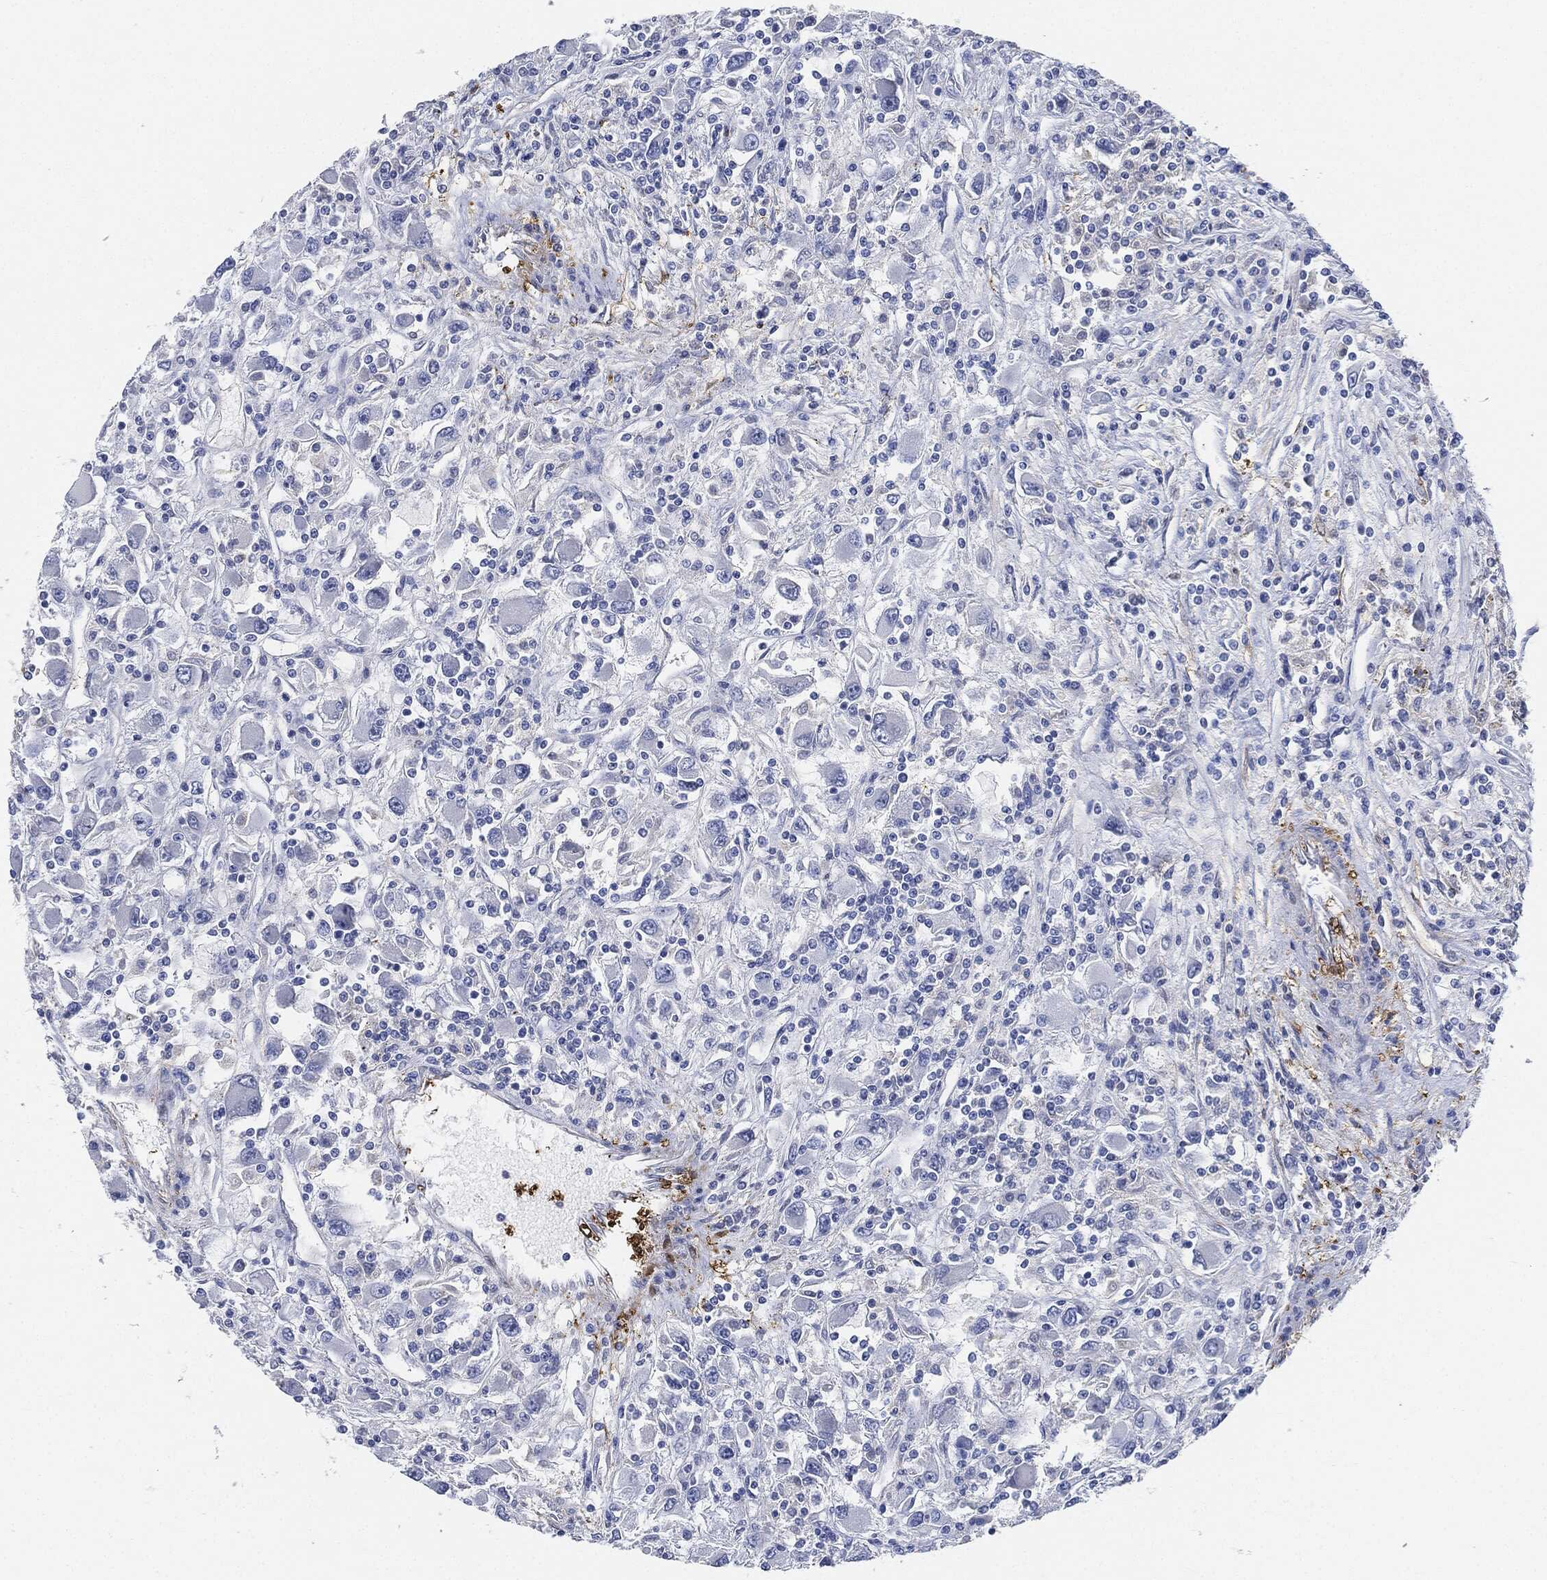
{"staining": {"intensity": "negative", "quantity": "none", "location": "none"}, "tissue": "renal cancer", "cell_type": "Tumor cells", "image_type": "cancer", "snomed": [{"axis": "morphology", "description": "Adenocarcinoma, NOS"}, {"axis": "topography", "description": "Kidney"}], "caption": "DAB immunohistochemical staining of renal cancer (adenocarcinoma) displays no significant expression in tumor cells.", "gene": "TAGLN", "patient": {"sex": "female", "age": 67}}